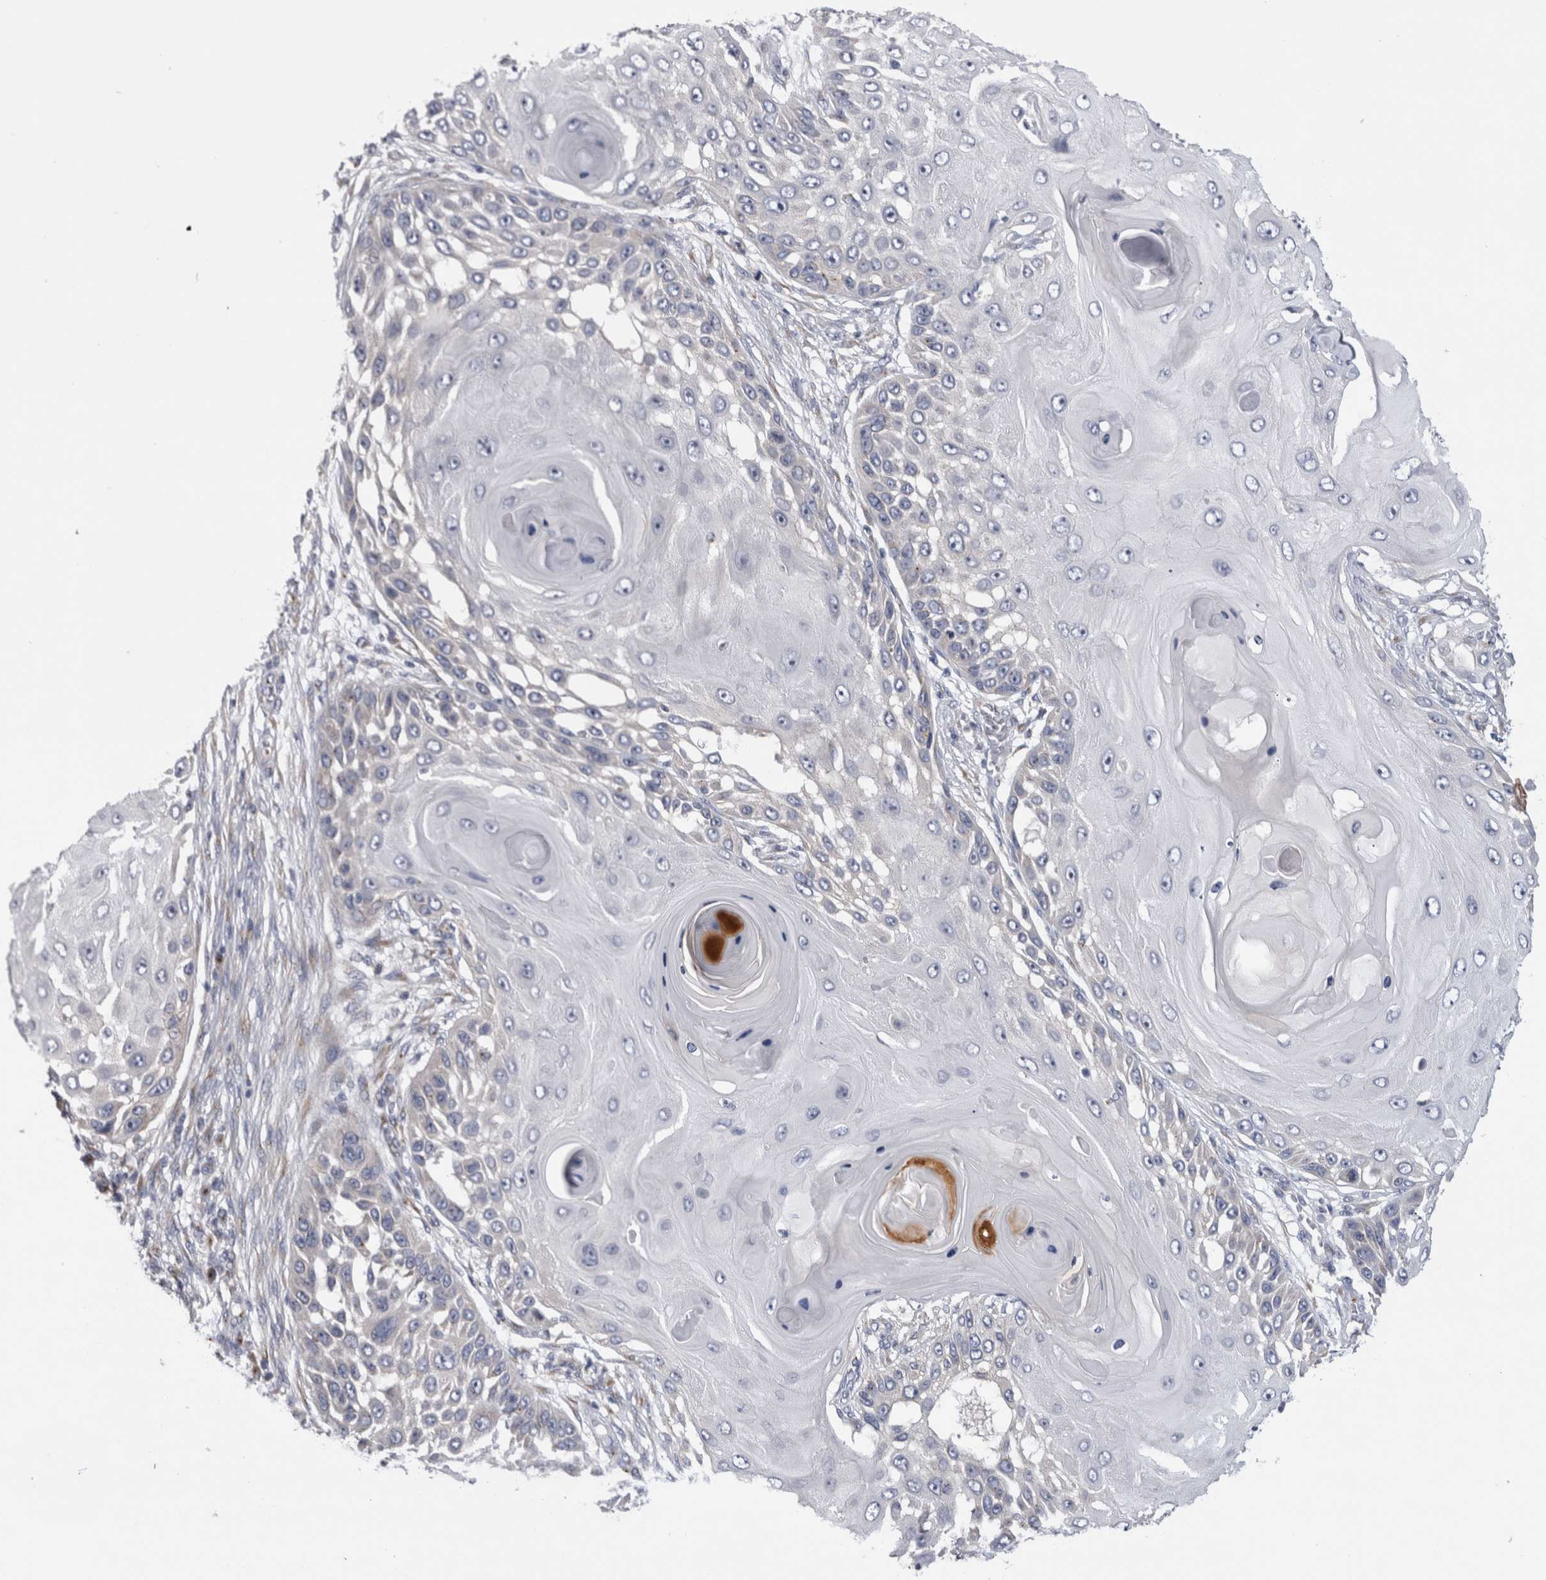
{"staining": {"intensity": "negative", "quantity": "none", "location": "none"}, "tissue": "skin cancer", "cell_type": "Tumor cells", "image_type": "cancer", "snomed": [{"axis": "morphology", "description": "Squamous cell carcinoma, NOS"}, {"axis": "topography", "description": "Skin"}], "caption": "Tumor cells show no significant protein expression in skin squamous cell carcinoma.", "gene": "AKAP9", "patient": {"sex": "female", "age": 44}}